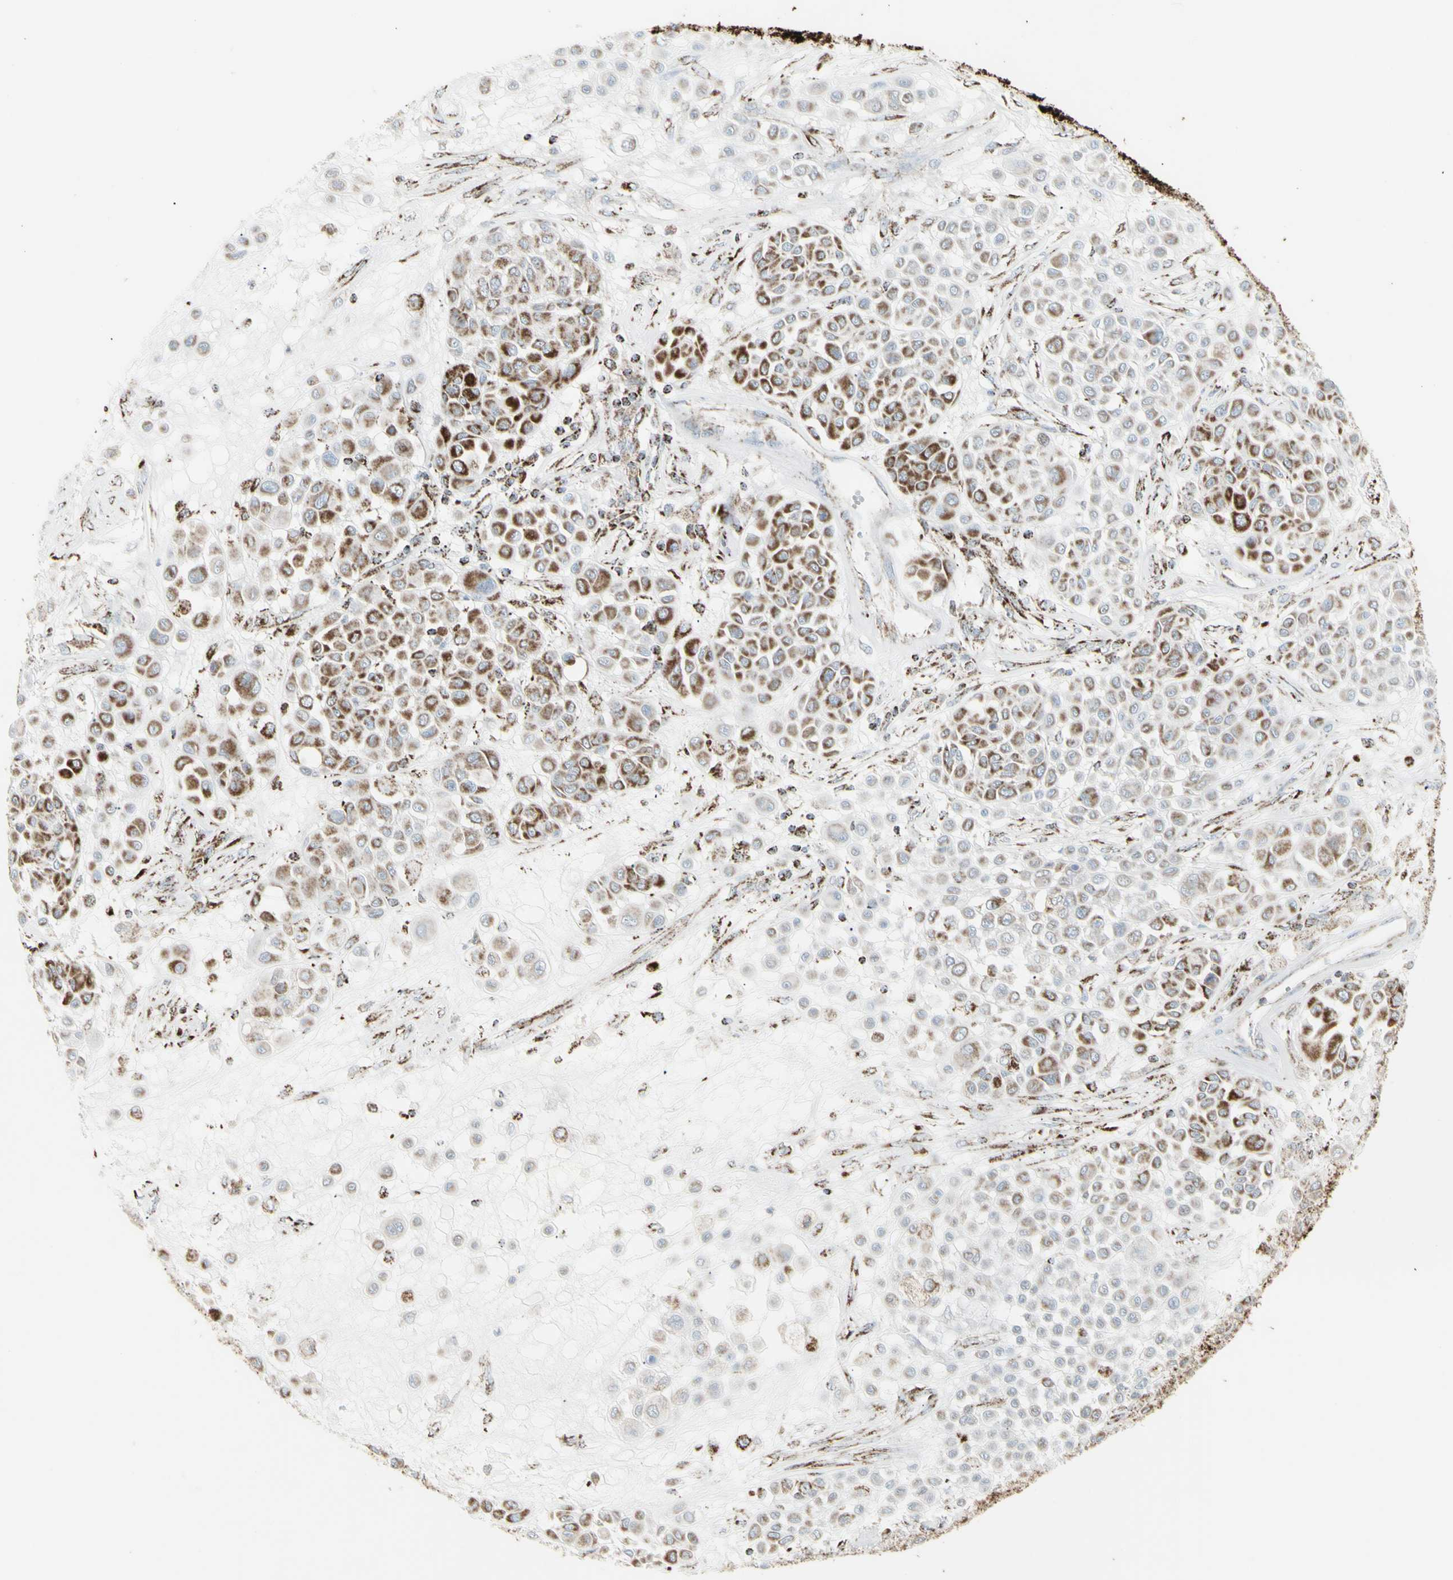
{"staining": {"intensity": "moderate", "quantity": "25%-75%", "location": "cytoplasmic/membranous"}, "tissue": "melanoma", "cell_type": "Tumor cells", "image_type": "cancer", "snomed": [{"axis": "morphology", "description": "Malignant melanoma, Metastatic site"}, {"axis": "topography", "description": "Soft tissue"}], "caption": "Melanoma stained for a protein demonstrates moderate cytoplasmic/membranous positivity in tumor cells. (IHC, brightfield microscopy, high magnification).", "gene": "PLGRKT", "patient": {"sex": "male", "age": 41}}